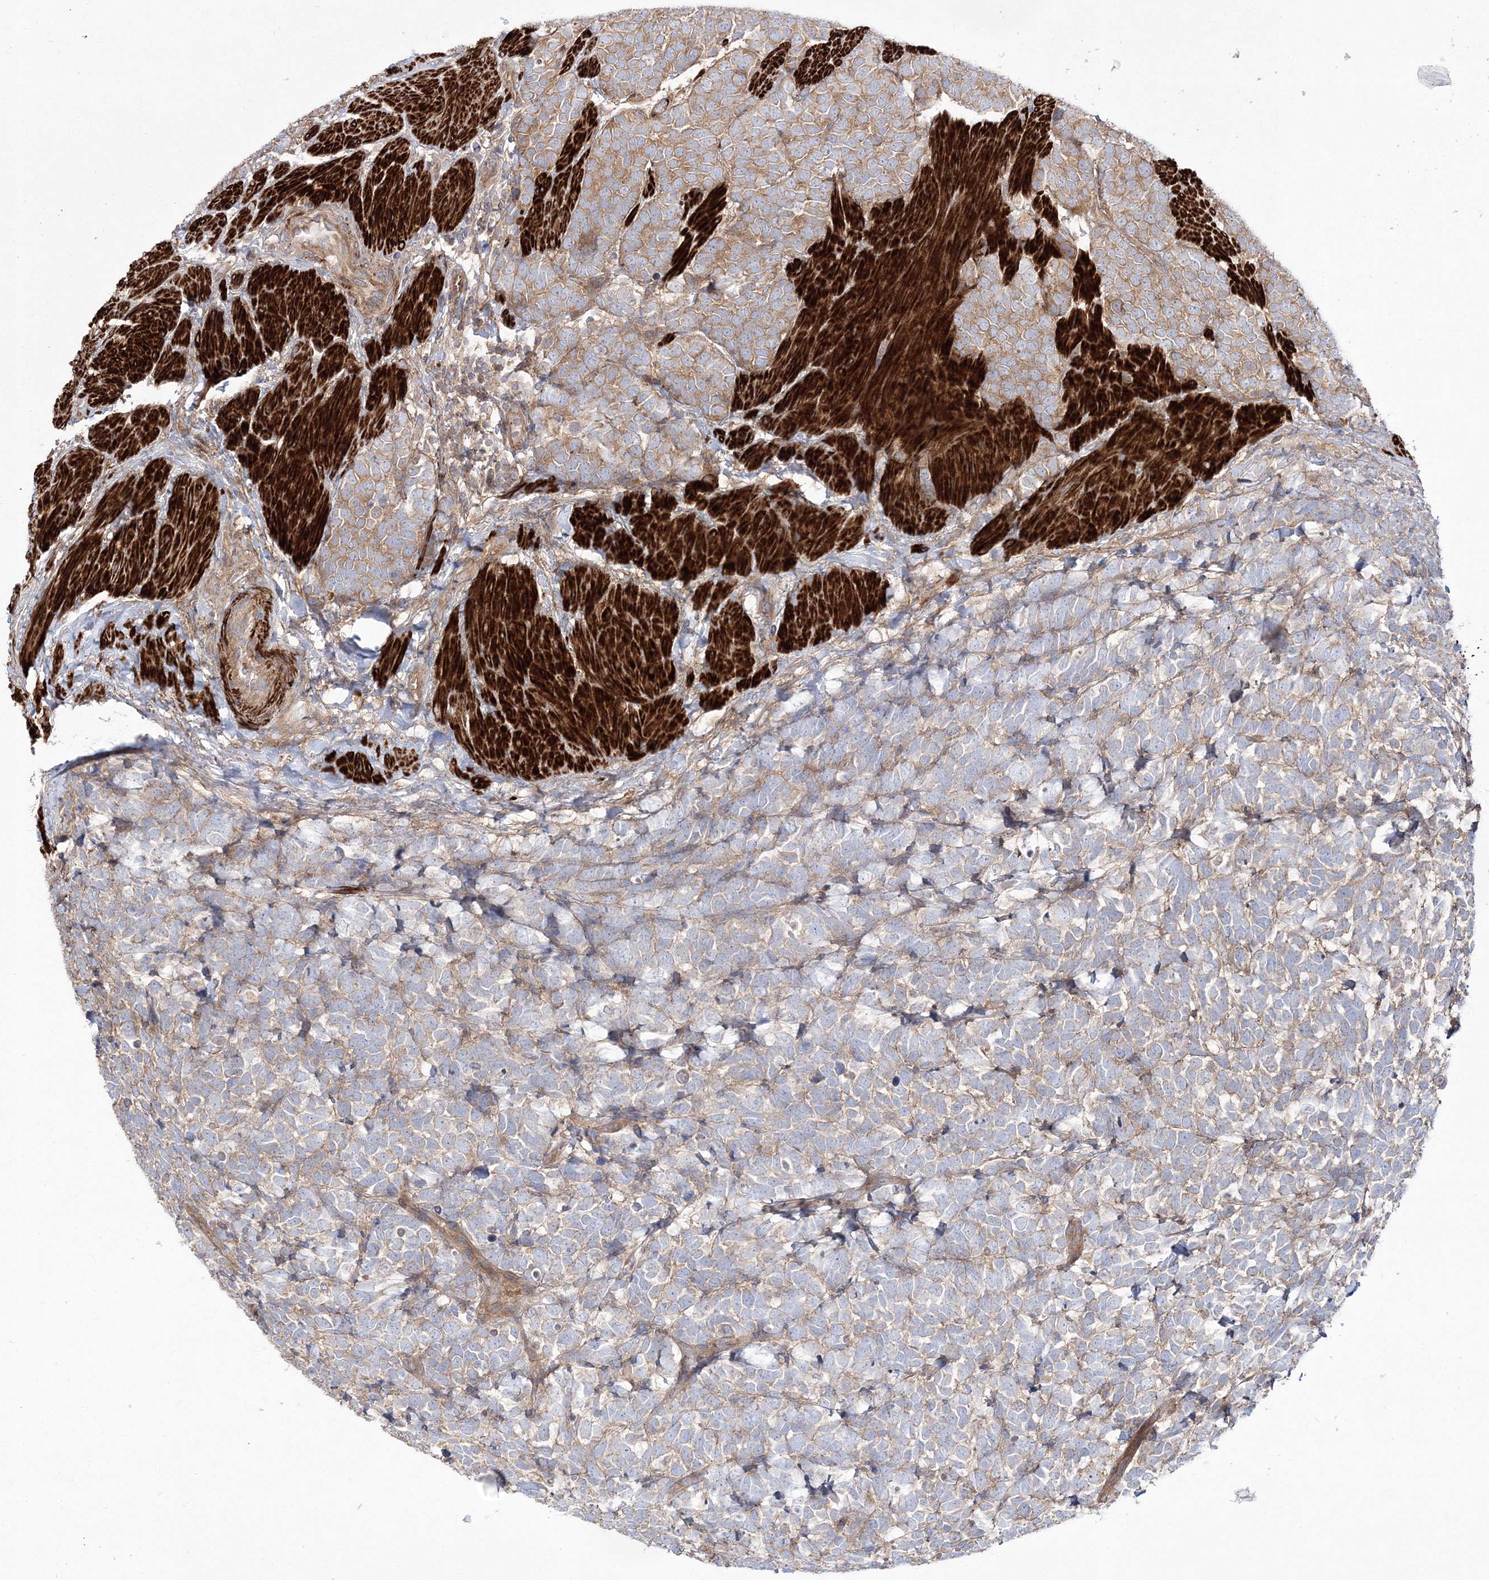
{"staining": {"intensity": "weak", "quantity": "25%-75%", "location": "cytoplasmic/membranous"}, "tissue": "urothelial cancer", "cell_type": "Tumor cells", "image_type": "cancer", "snomed": [{"axis": "morphology", "description": "Urothelial carcinoma, High grade"}, {"axis": "topography", "description": "Urinary bladder"}], "caption": "Immunohistochemistry (DAB (3,3'-diaminobenzidine)) staining of human urothelial carcinoma (high-grade) demonstrates weak cytoplasmic/membranous protein expression in about 25%-75% of tumor cells.", "gene": "ZSWIM6", "patient": {"sex": "female", "age": 82}}